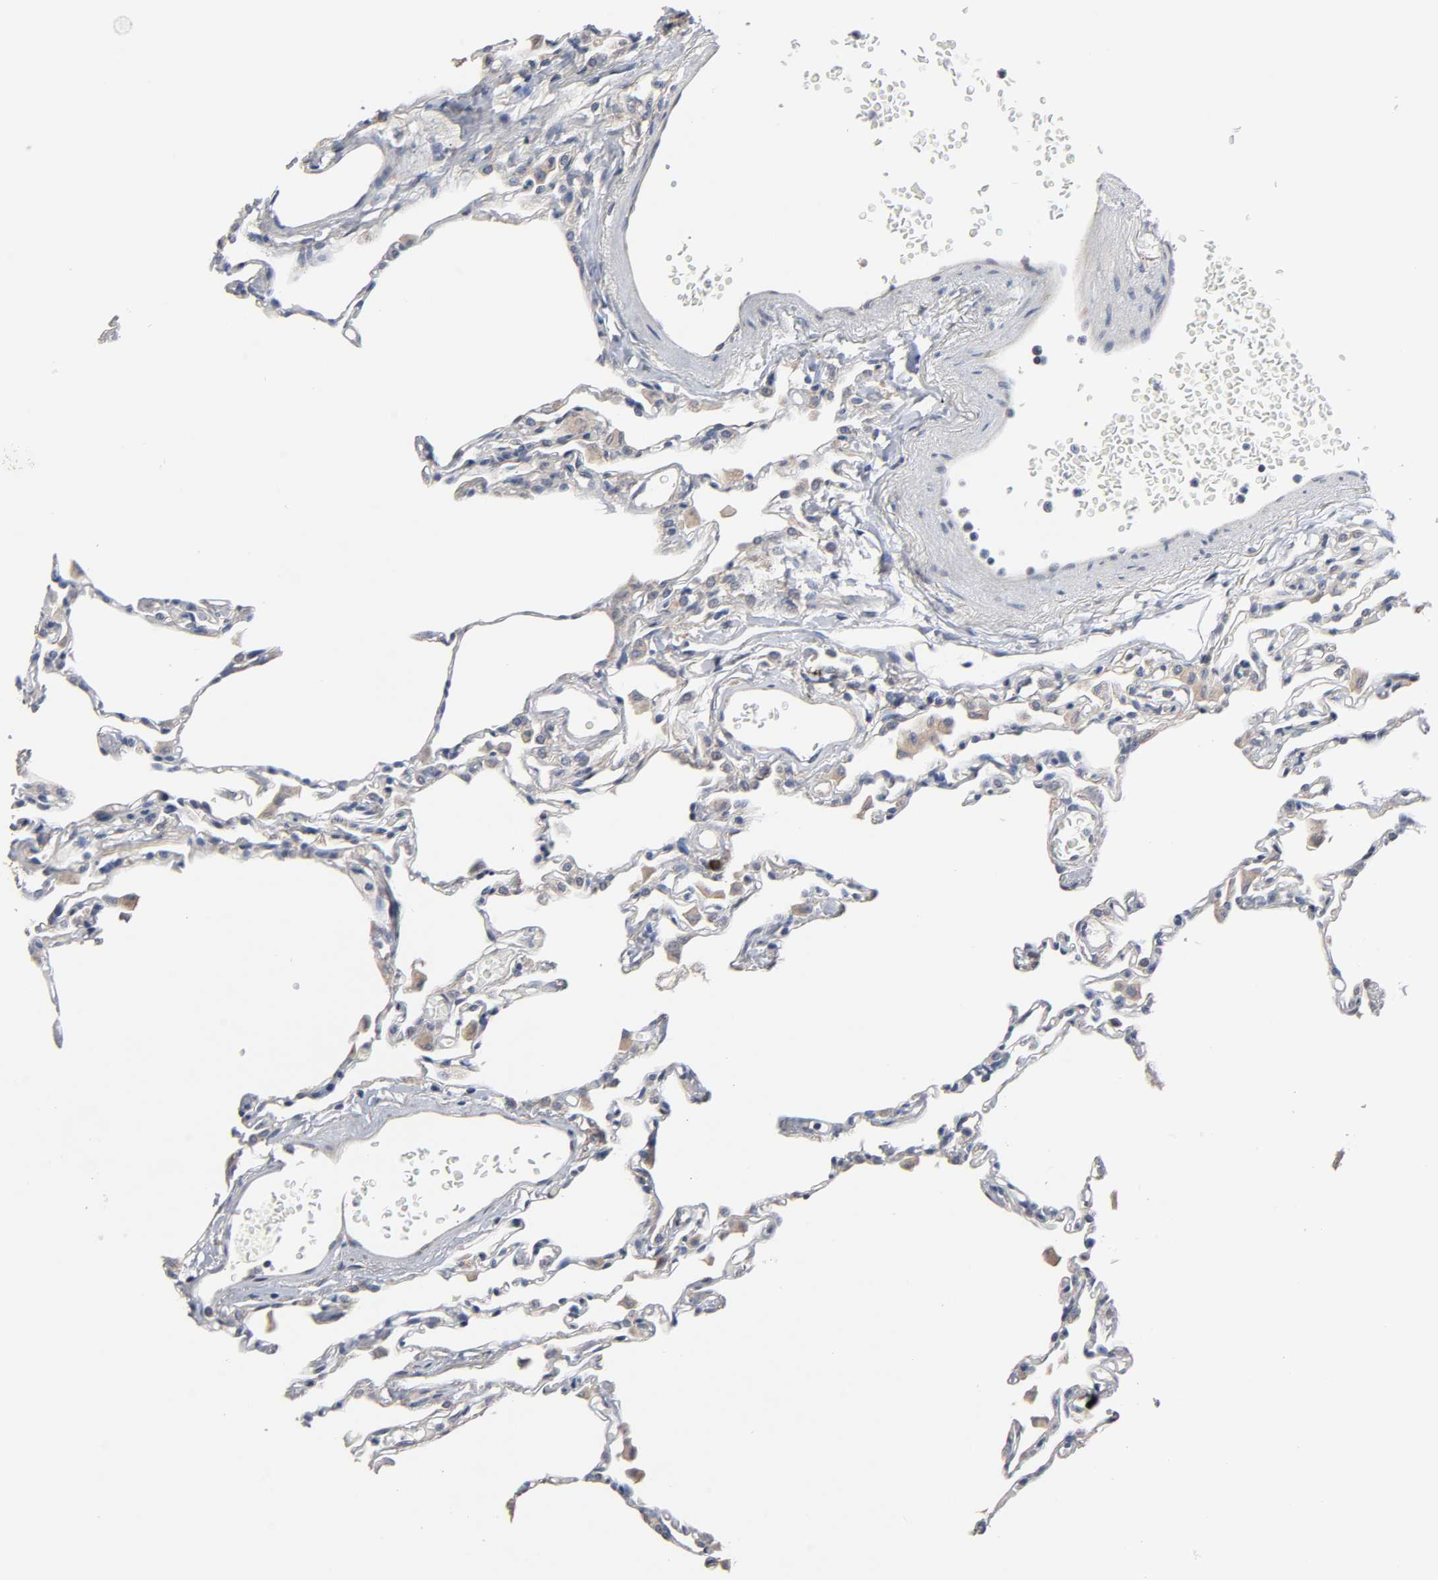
{"staining": {"intensity": "negative", "quantity": "none", "location": "none"}, "tissue": "lung", "cell_type": "Alveolar cells", "image_type": "normal", "snomed": [{"axis": "morphology", "description": "Normal tissue, NOS"}, {"axis": "topography", "description": "Lung"}], "caption": "Micrograph shows no significant protein expression in alveolar cells of benign lung.", "gene": "HDLBP", "patient": {"sex": "female", "age": 49}}